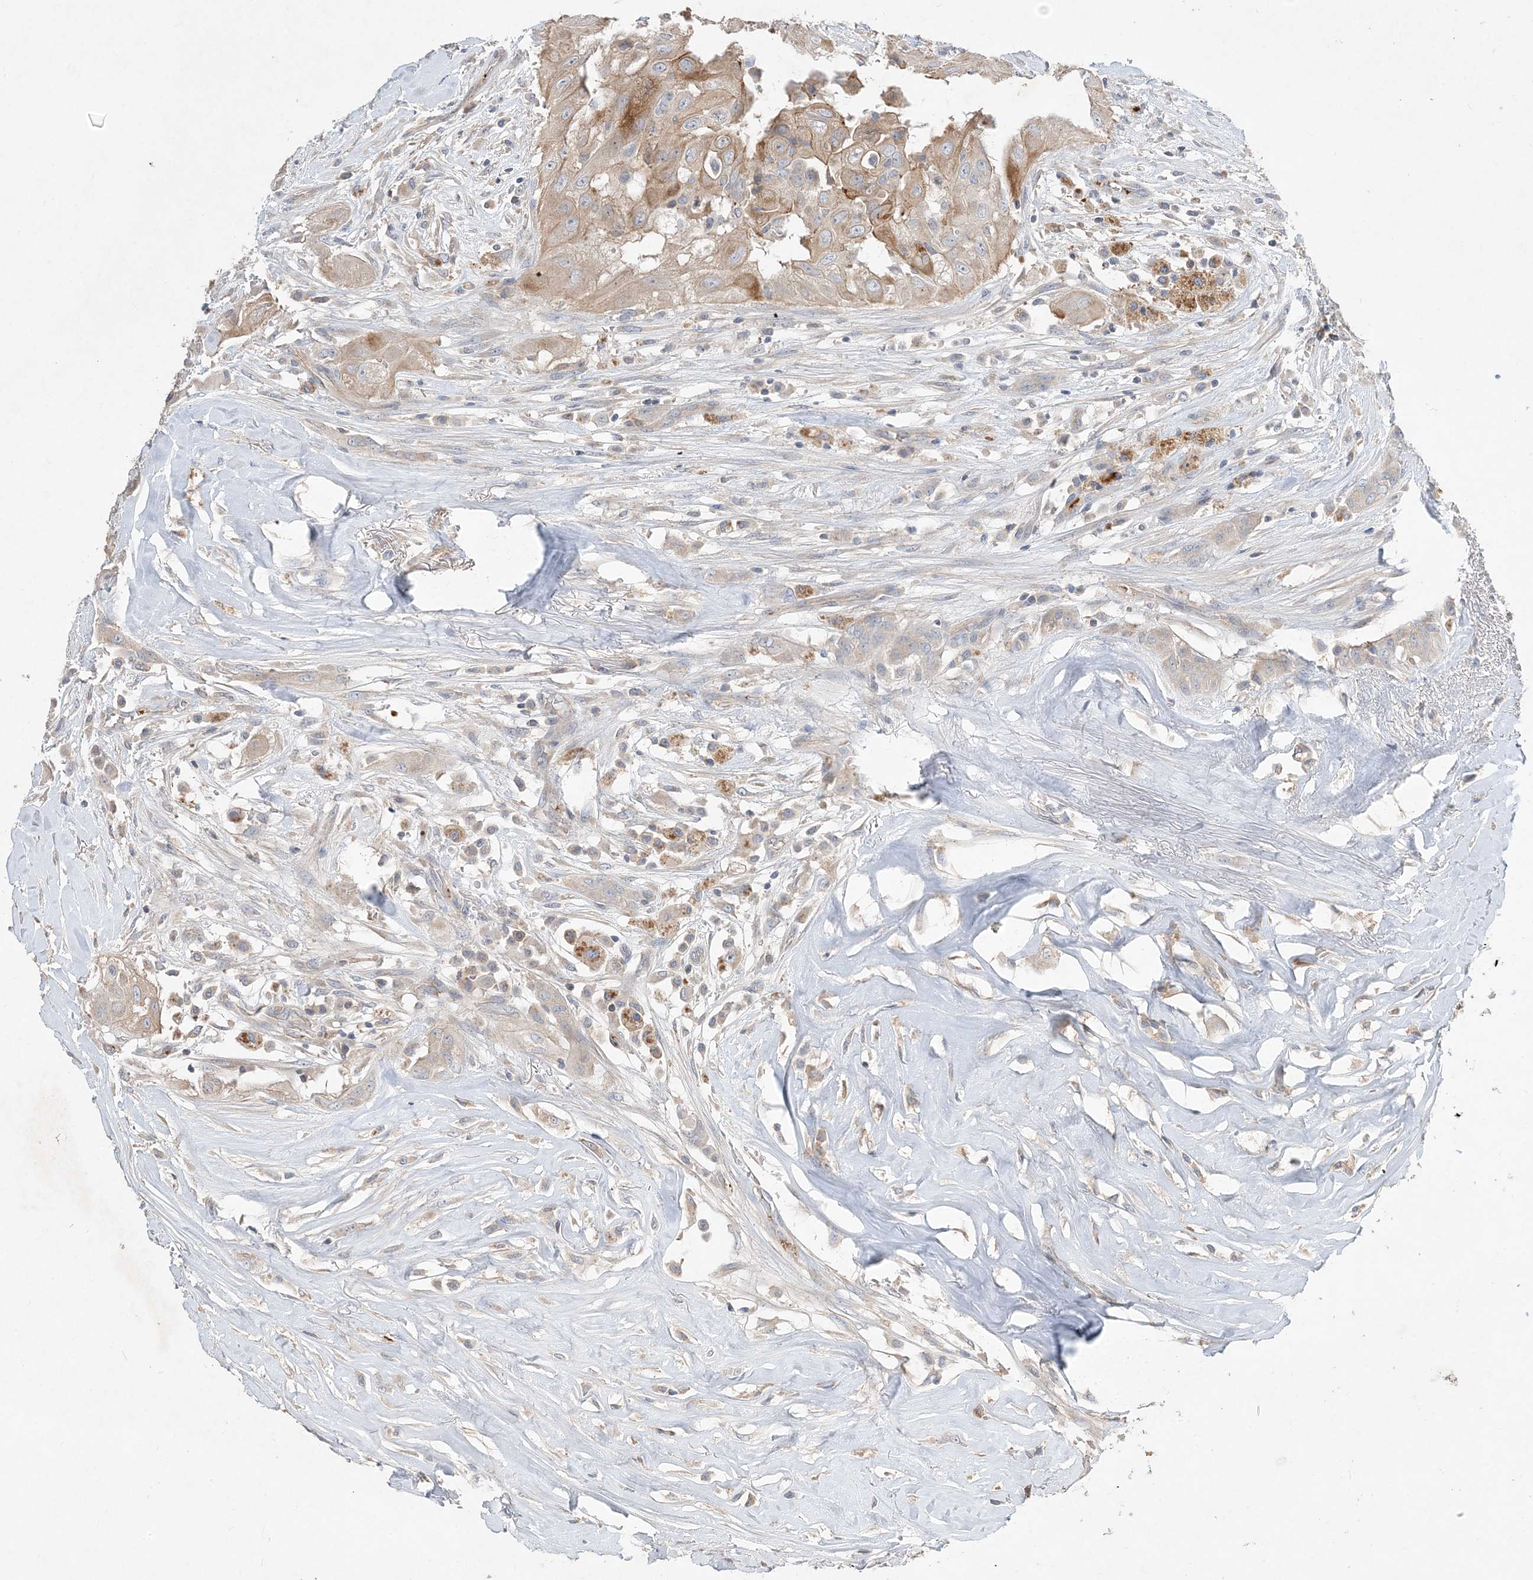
{"staining": {"intensity": "moderate", "quantity": "25%-75%", "location": "cytoplasmic/membranous"}, "tissue": "thyroid cancer", "cell_type": "Tumor cells", "image_type": "cancer", "snomed": [{"axis": "morphology", "description": "Papillary adenocarcinoma, NOS"}, {"axis": "topography", "description": "Thyroid gland"}], "caption": "Thyroid cancer stained for a protein (brown) reveals moderate cytoplasmic/membranous positive expression in approximately 25%-75% of tumor cells.", "gene": "ADCK2", "patient": {"sex": "female", "age": 59}}